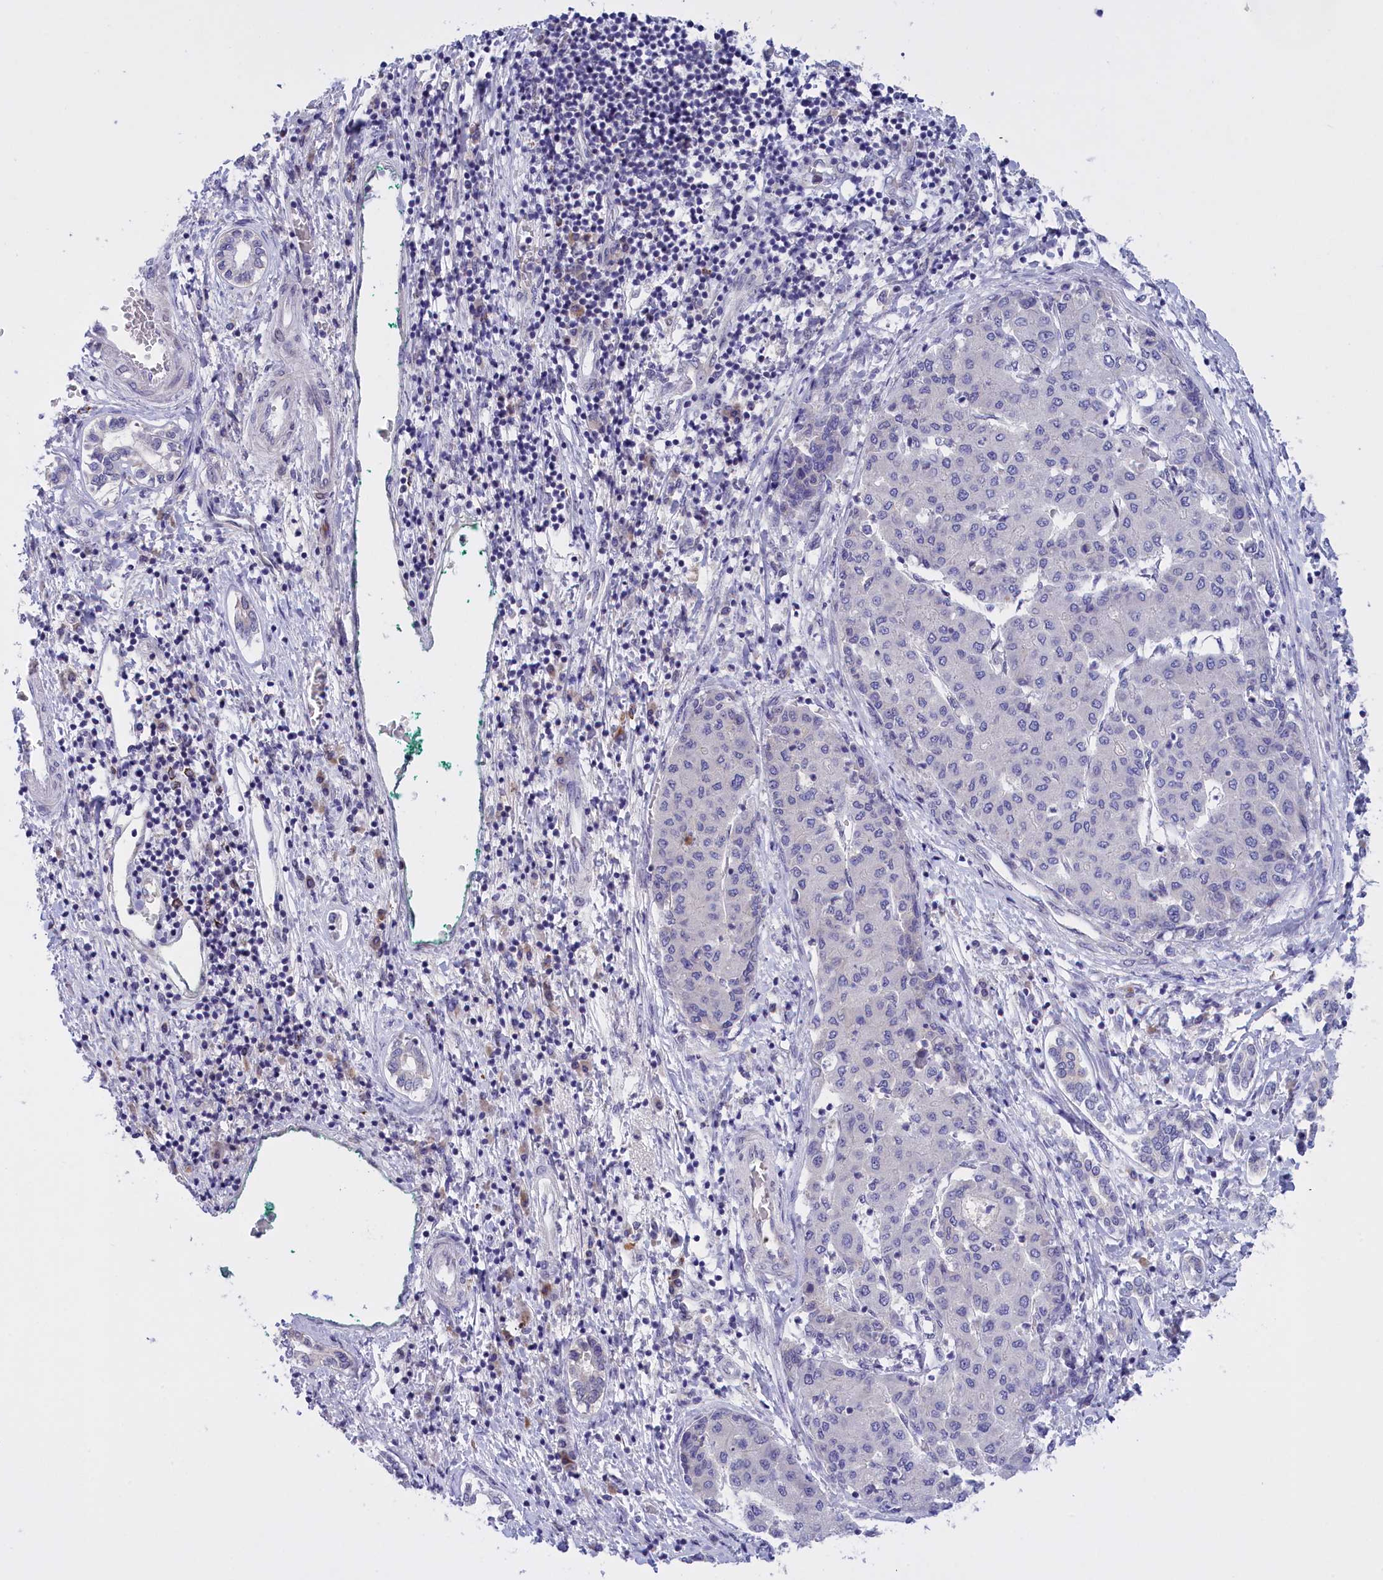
{"staining": {"intensity": "negative", "quantity": "none", "location": "none"}, "tissue": "liver cancer", "cell_type": "Tumor cells", "image_type": "cancer", "snomed": [{"axis": "morphology", "description": "Carcinoma, Hepatocellular, NOS"}, {"axis": "topography", "description": "Liver"}], "caption": "Human liver cancer stained for a protein using immunohistochemistry shows no staining in tumor cells.", "gene": "FAM149B1", "patient": {"sex": "male", "age": 65}}